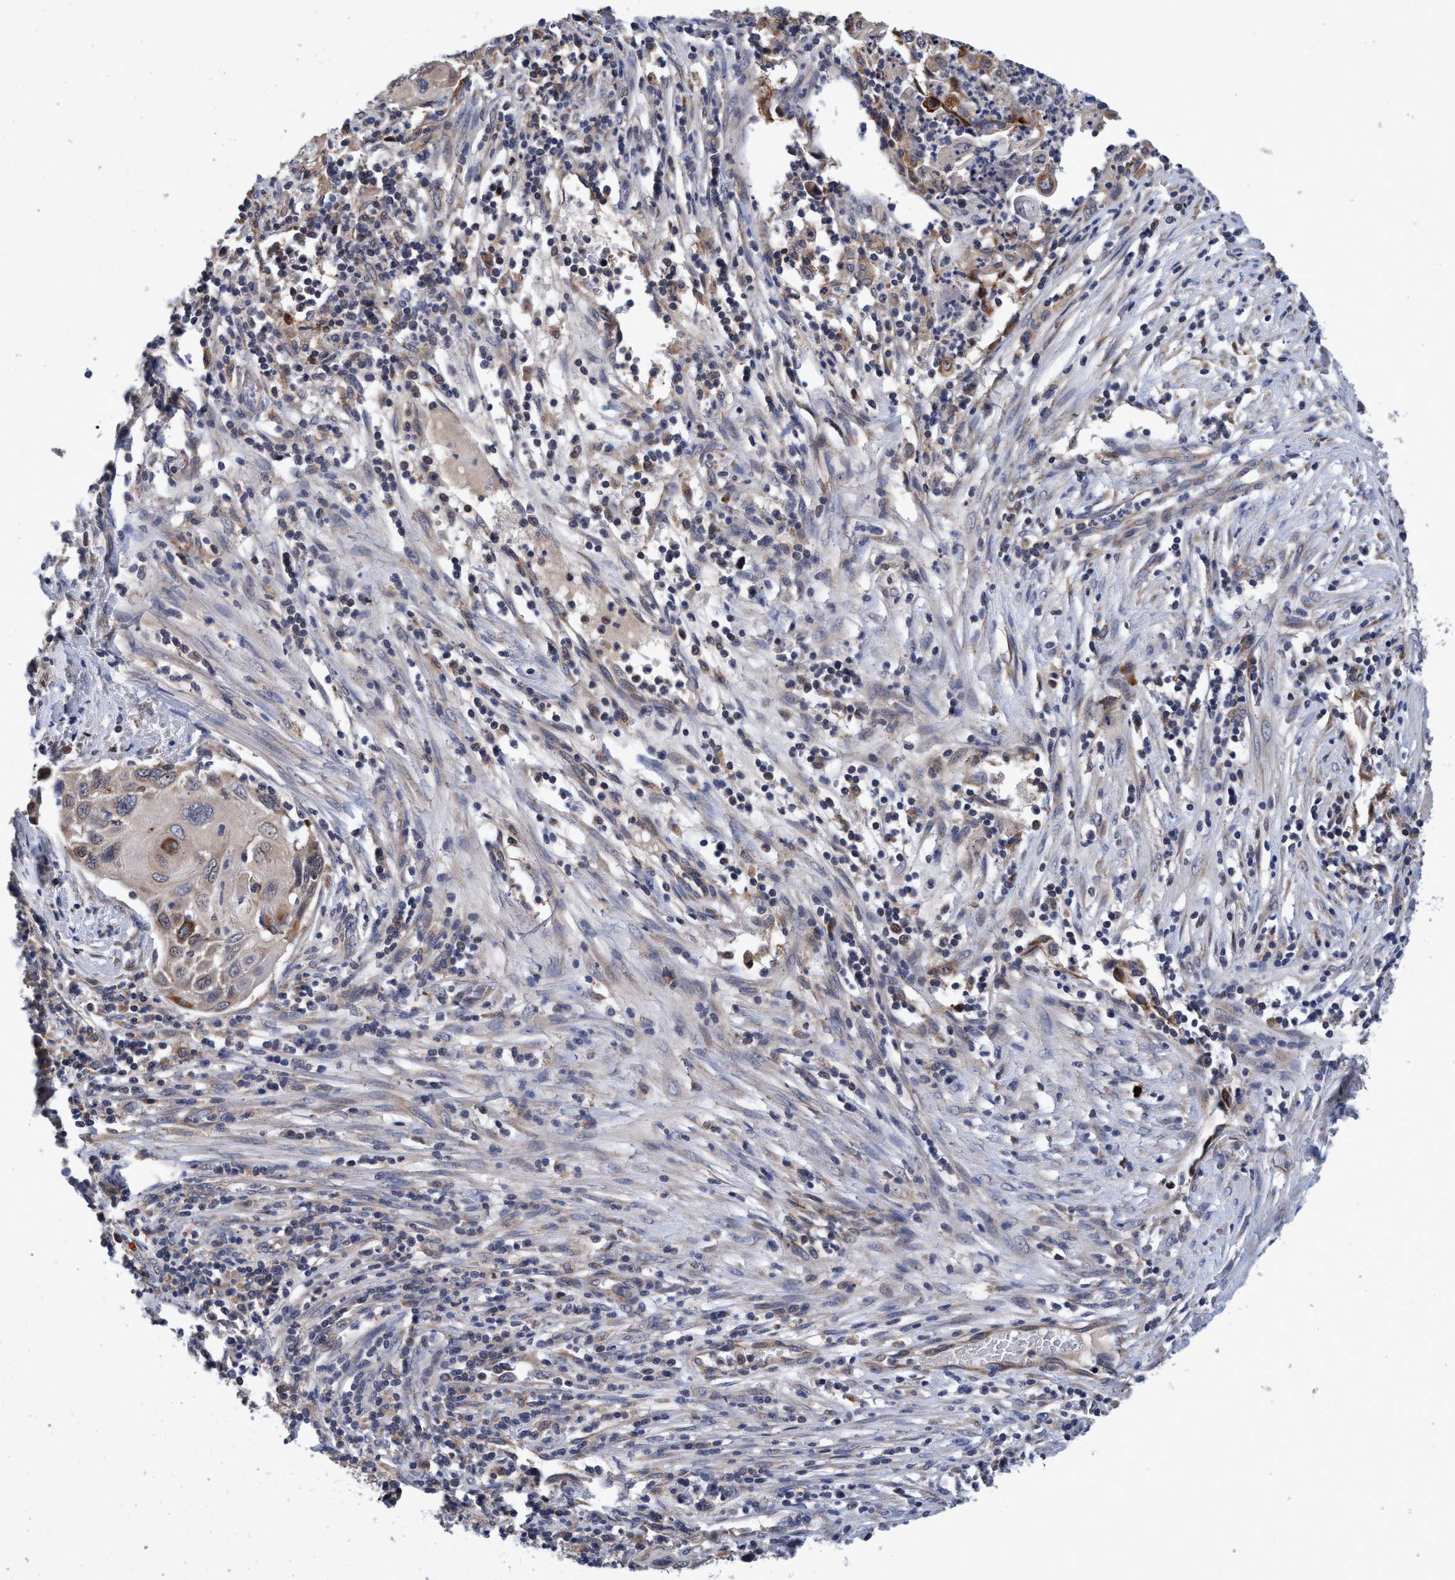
{"staining": {"intensity": "weak", "quantity": "<25%", "location": "cytoplasmic/membranous"}, "tissue": "cervical cancer", "cell_type": "Tumor cells", "image_type": "cancer", "snomed": [{"axis": "morphology", "description": "Squamous cell carcinoma, NOS"}, {"axis": "topography", "description": "Cervix"}], "caption": "This photomicrograph is of cervical squamous cell carcinoma stained with immunohistochemistry to label a protein in brown with the nuclei are counter-stained blue. There is no expression in tumor cells.", "gene": "CALCOCO2", "patient": {"sex": "female", "age": 70}}